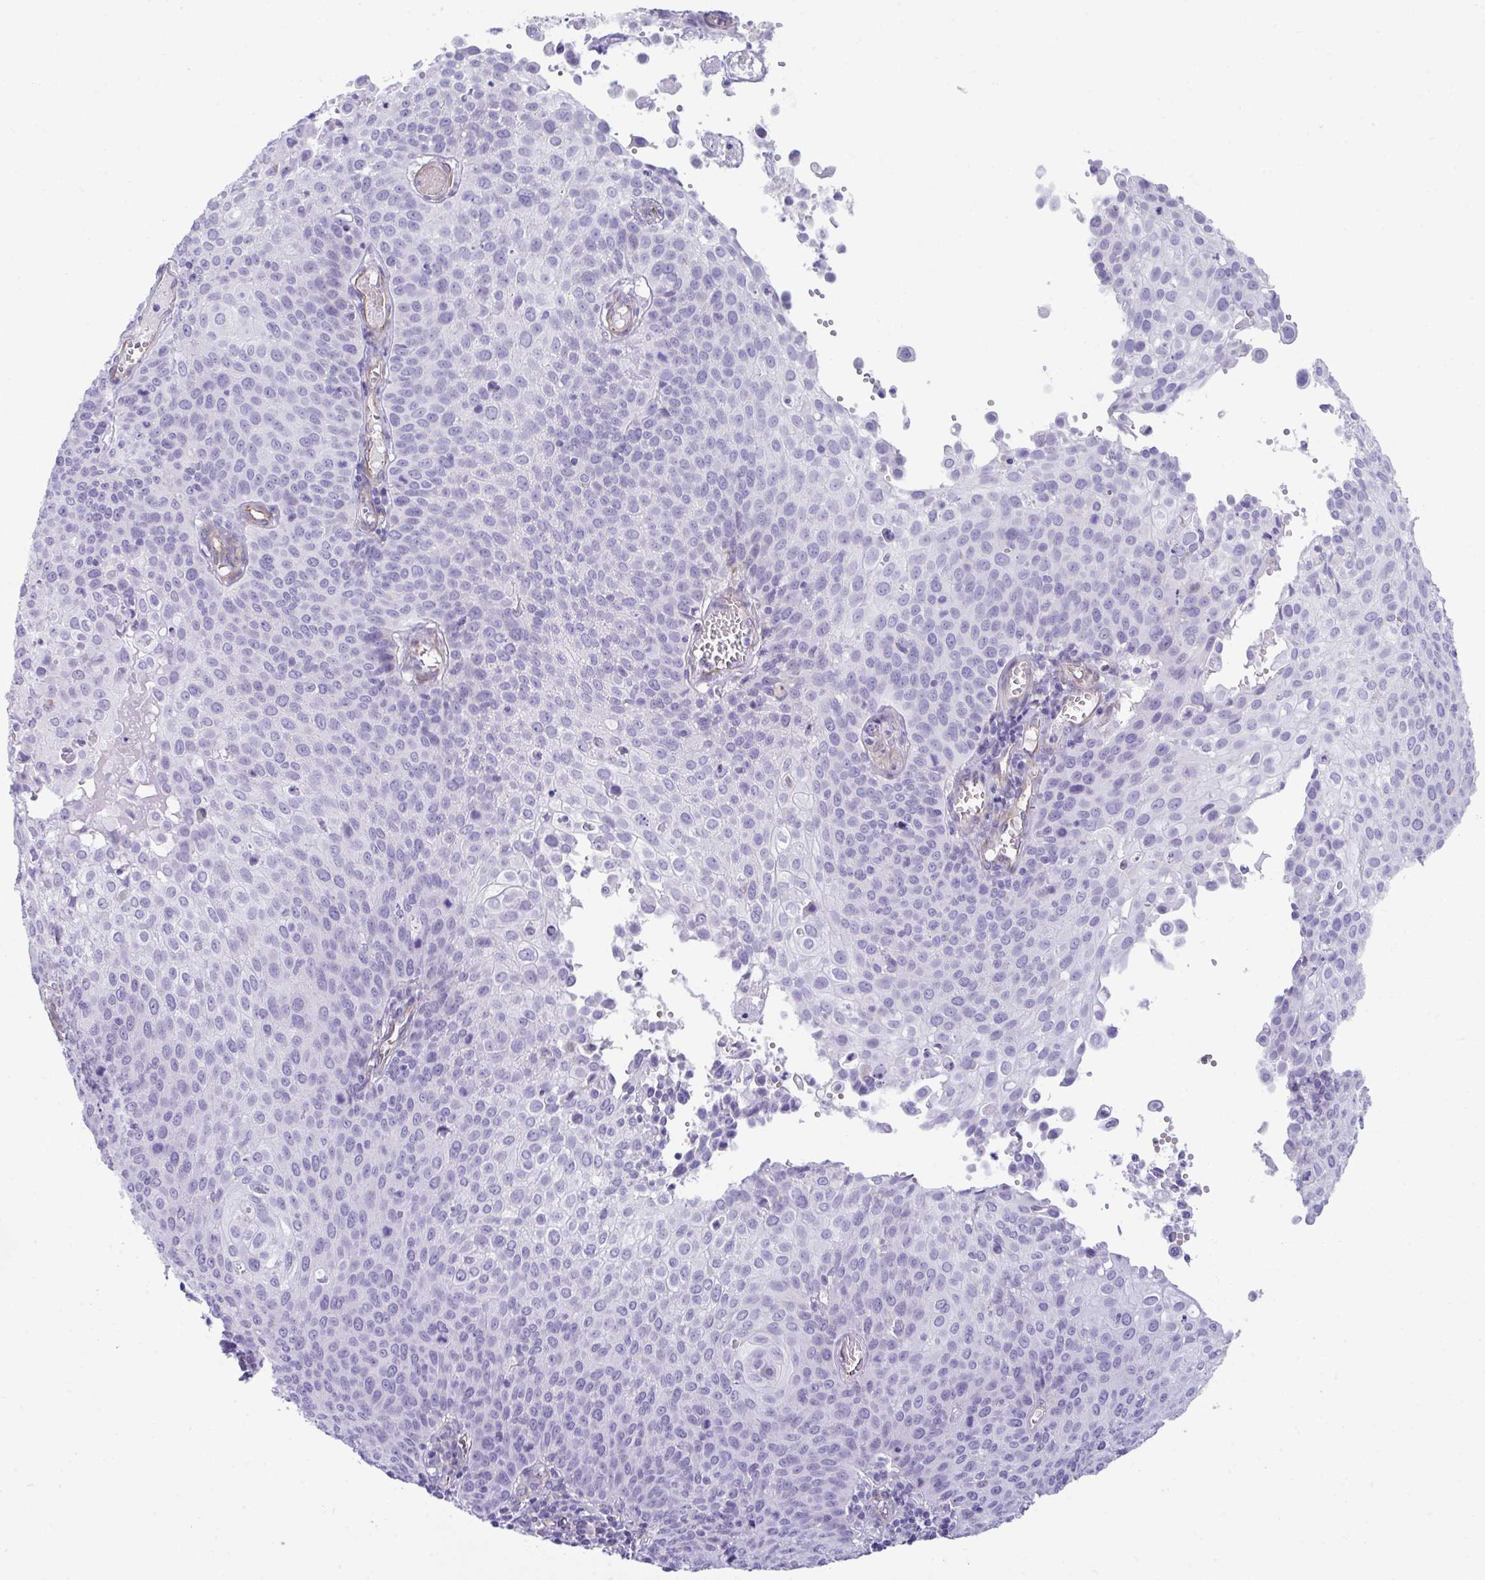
{"staining": {"intensity": "negative", "quantity": "none", "location": "none"}, "tissue": "cervical cancer", "cell_type": "Tumor cells", "image_type": "cancer", "snomed": [{"axis": "morphology", "description": "Squamous cell carcinoma, NOS"}, {"axis": "topography", "description": "Cervix"}], "caption": "Squamous cell carcinoma (cervical) was stained to show a protein in brown. There is no significant positivity in tumor cells.", "gene": "UBL3", "patient": {"sex": "female", "age": 65}}